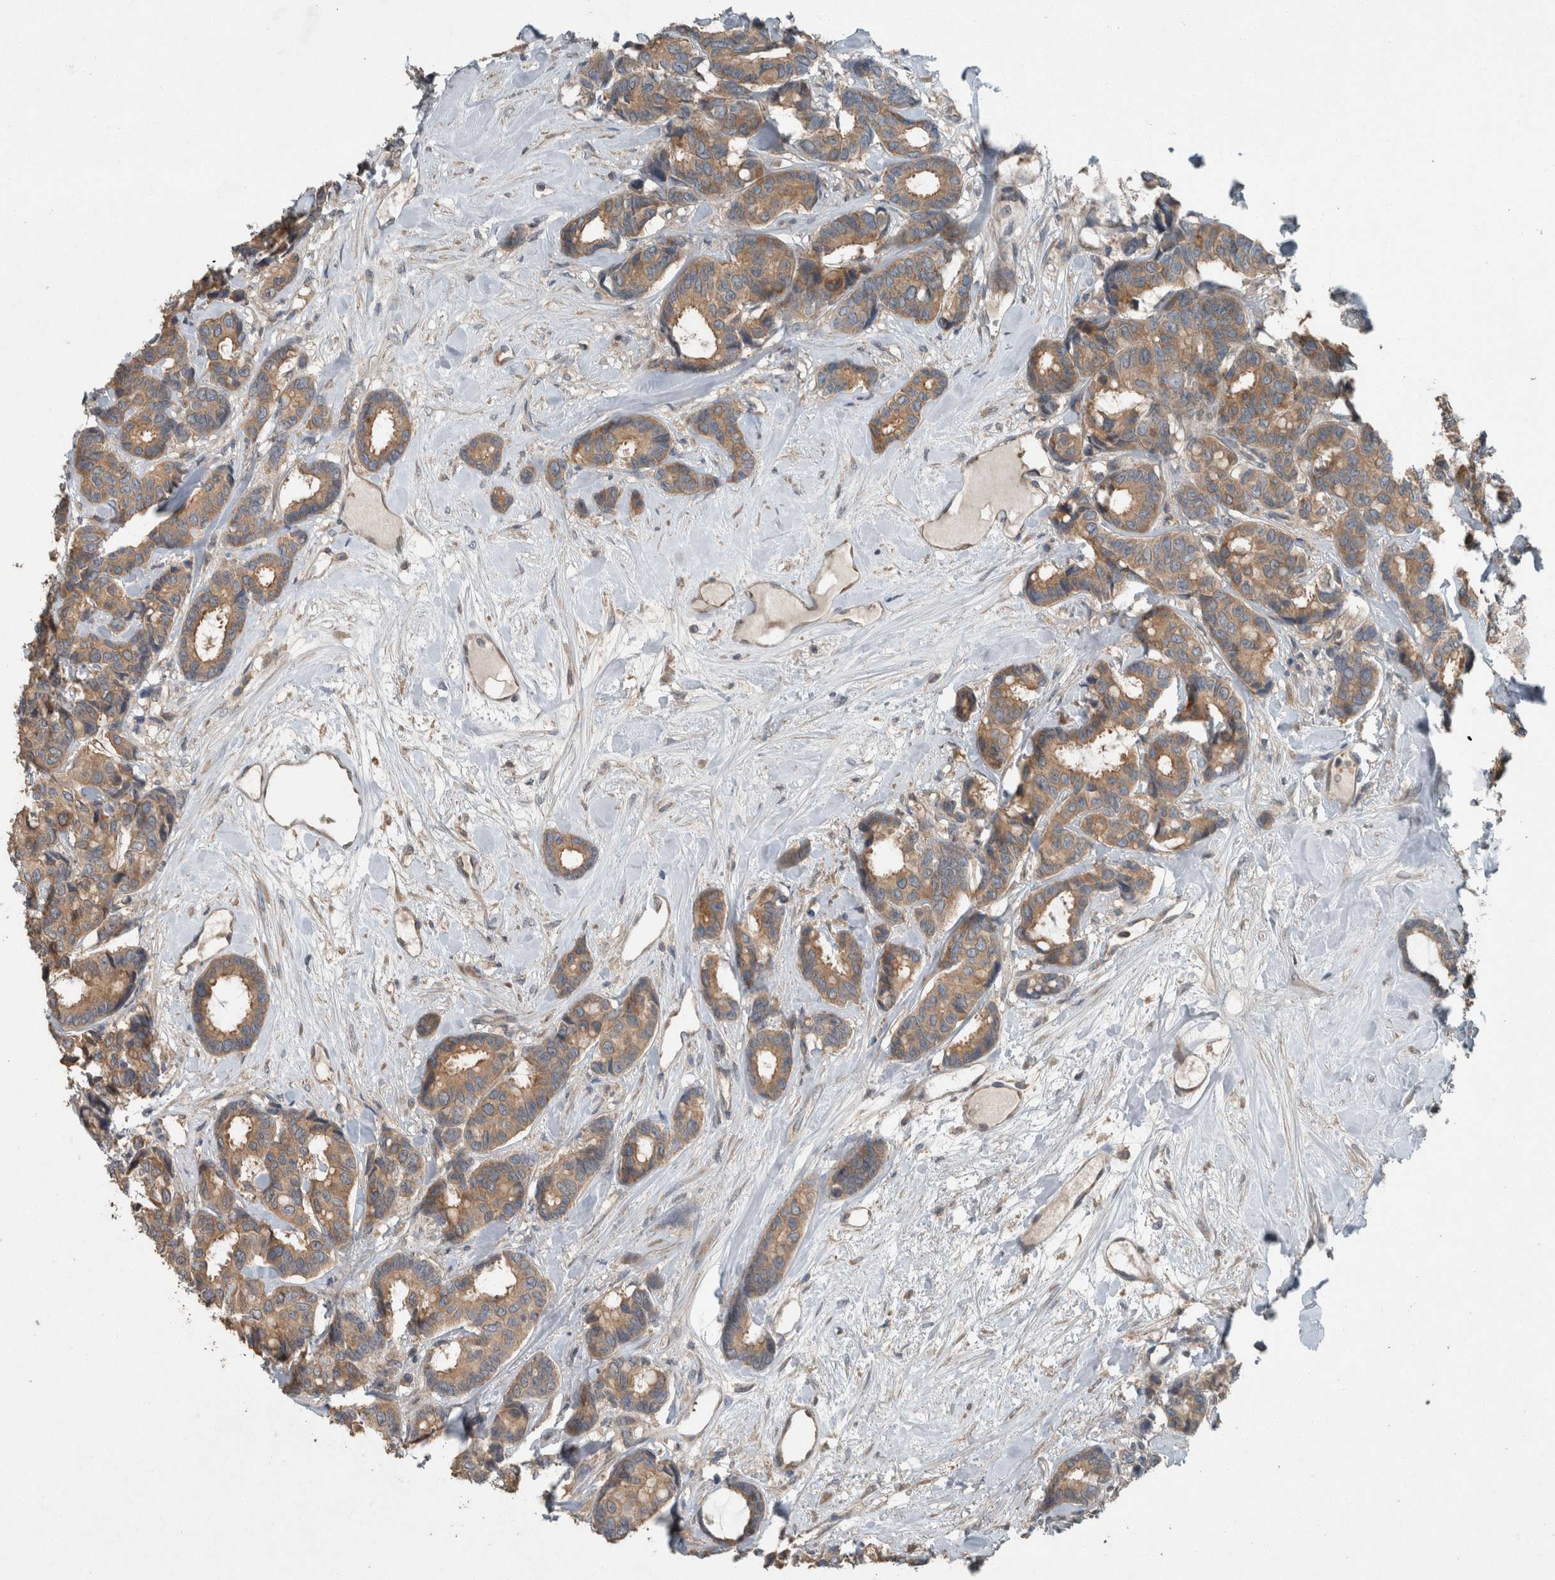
{"staining": {"intensity": "moderate", "quantity": ">75%", "location": "cytoplasmic/membranous"}, "tissue": "breast cancer", "cell_type": "Tumor cells", "image_type": "cancer", "snomed": [{"axis": "morphology", "description": "Duct carcinoma"}, {"axis": "topography", "description": "Breast"}], "caption": "Immunohistochemistry (IHC) staining of breast cancer, which exhibits medium levels of moderate cytoplasmic/membranous positivity in about >75% of tumor cells indicating moderate cytoplasmic/membranous protein expression. The staining was performed using DAB (brown) for protein detection and nuclei were counterstained in hematoxylin (blue).", "gene": "KNTC1", "patient": {"sex": "female", "age": 87}}